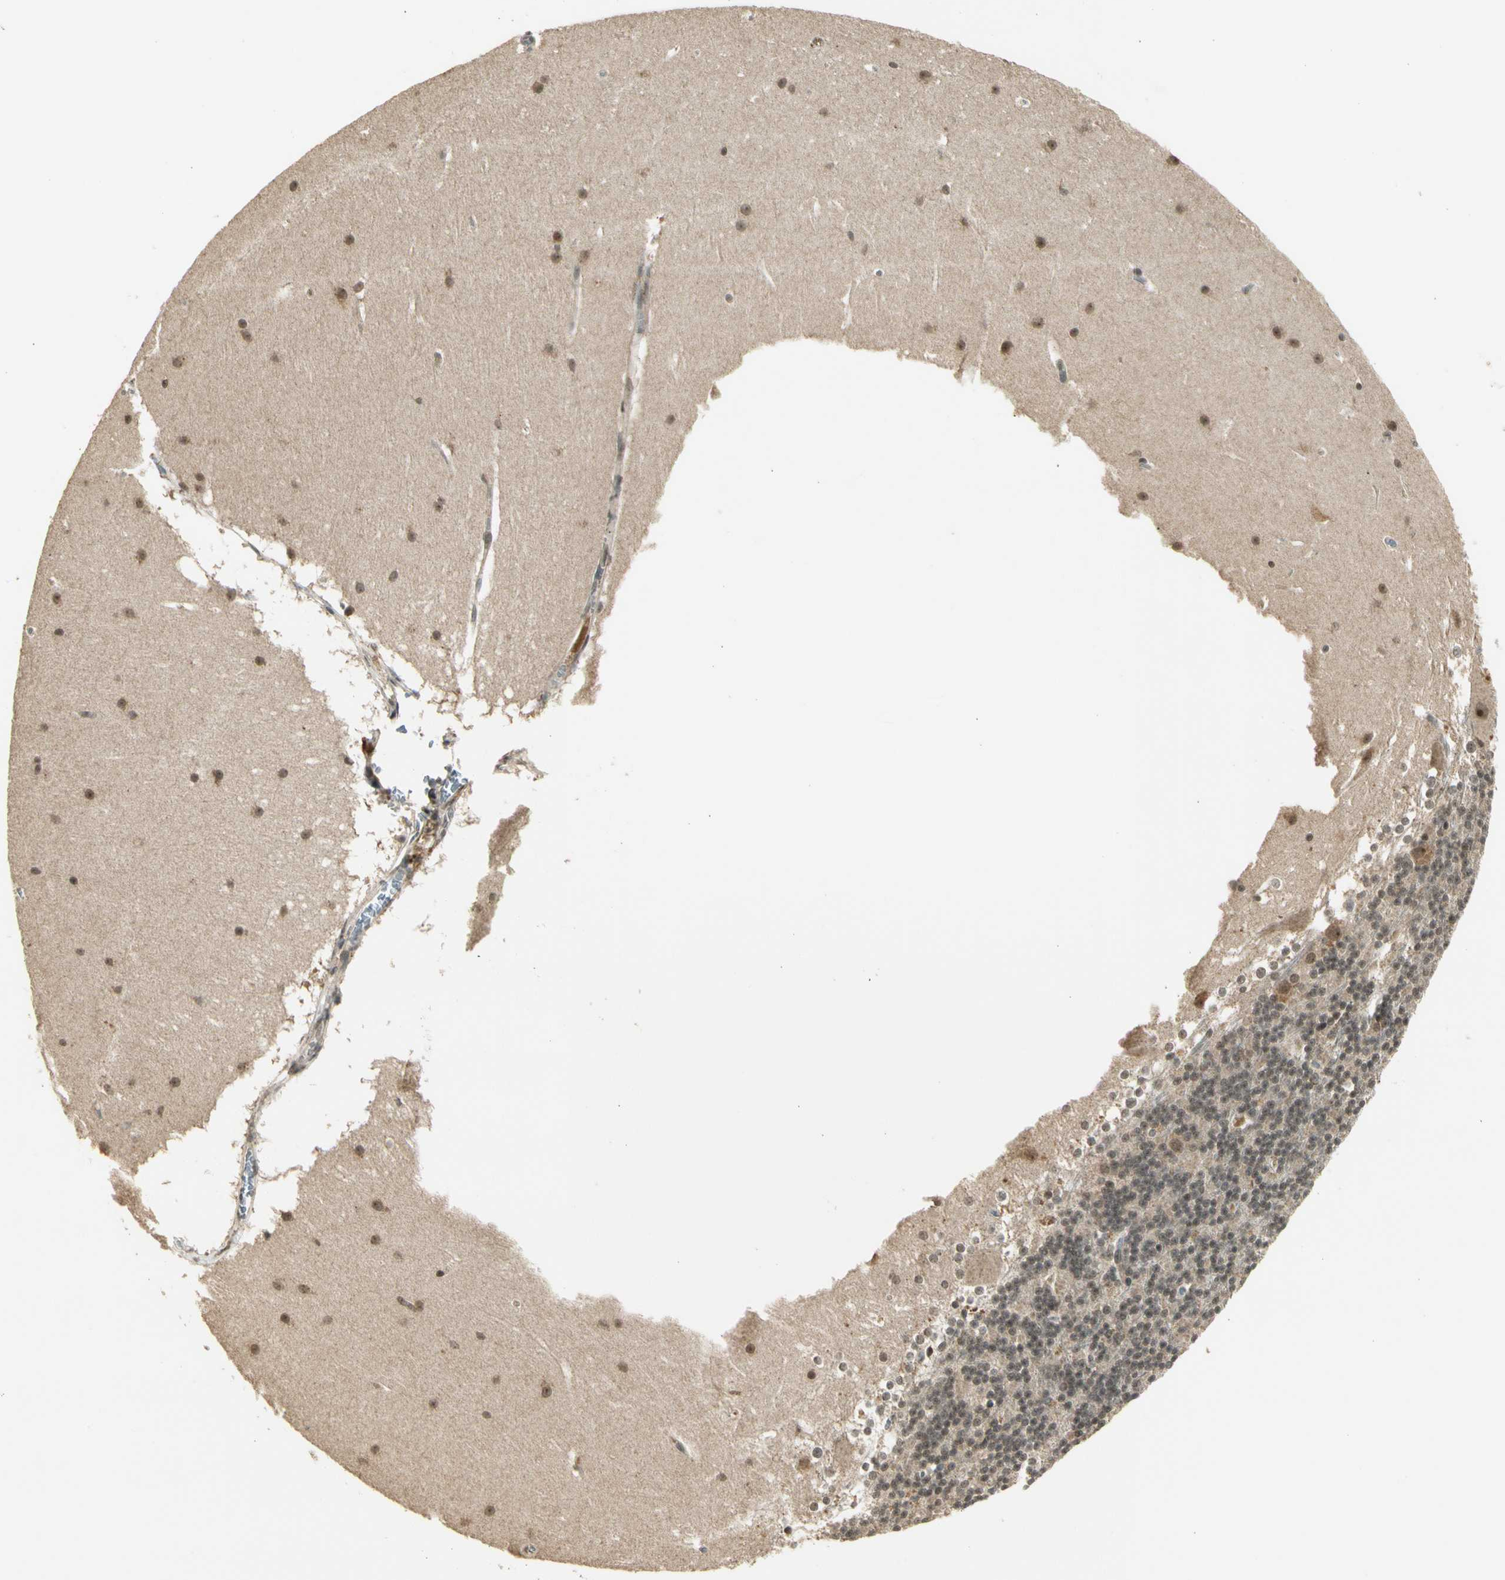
{"staining": {"intensity": "moderate", "quantity": ">75%", "location": "cytoplasmic/membranous,nuclear"}, "tissue": "cerebellum", "cell_type": "Cells in granular layer", "image_type": "normal", "snomed": [{"axis": "morphology", "description": "Normal tissue, NOS"}, {"axis": "topography", "description": "Cerebellum"}], "caption": "This is an image of immunohistochemistry staining of normal cerebellum, which shows moderate positivity in the cytoplasmic/membranous,nuclear of cells in granular layer.", "gene": "ZNF135", "patient": {"sex": "female", "age": 19}}